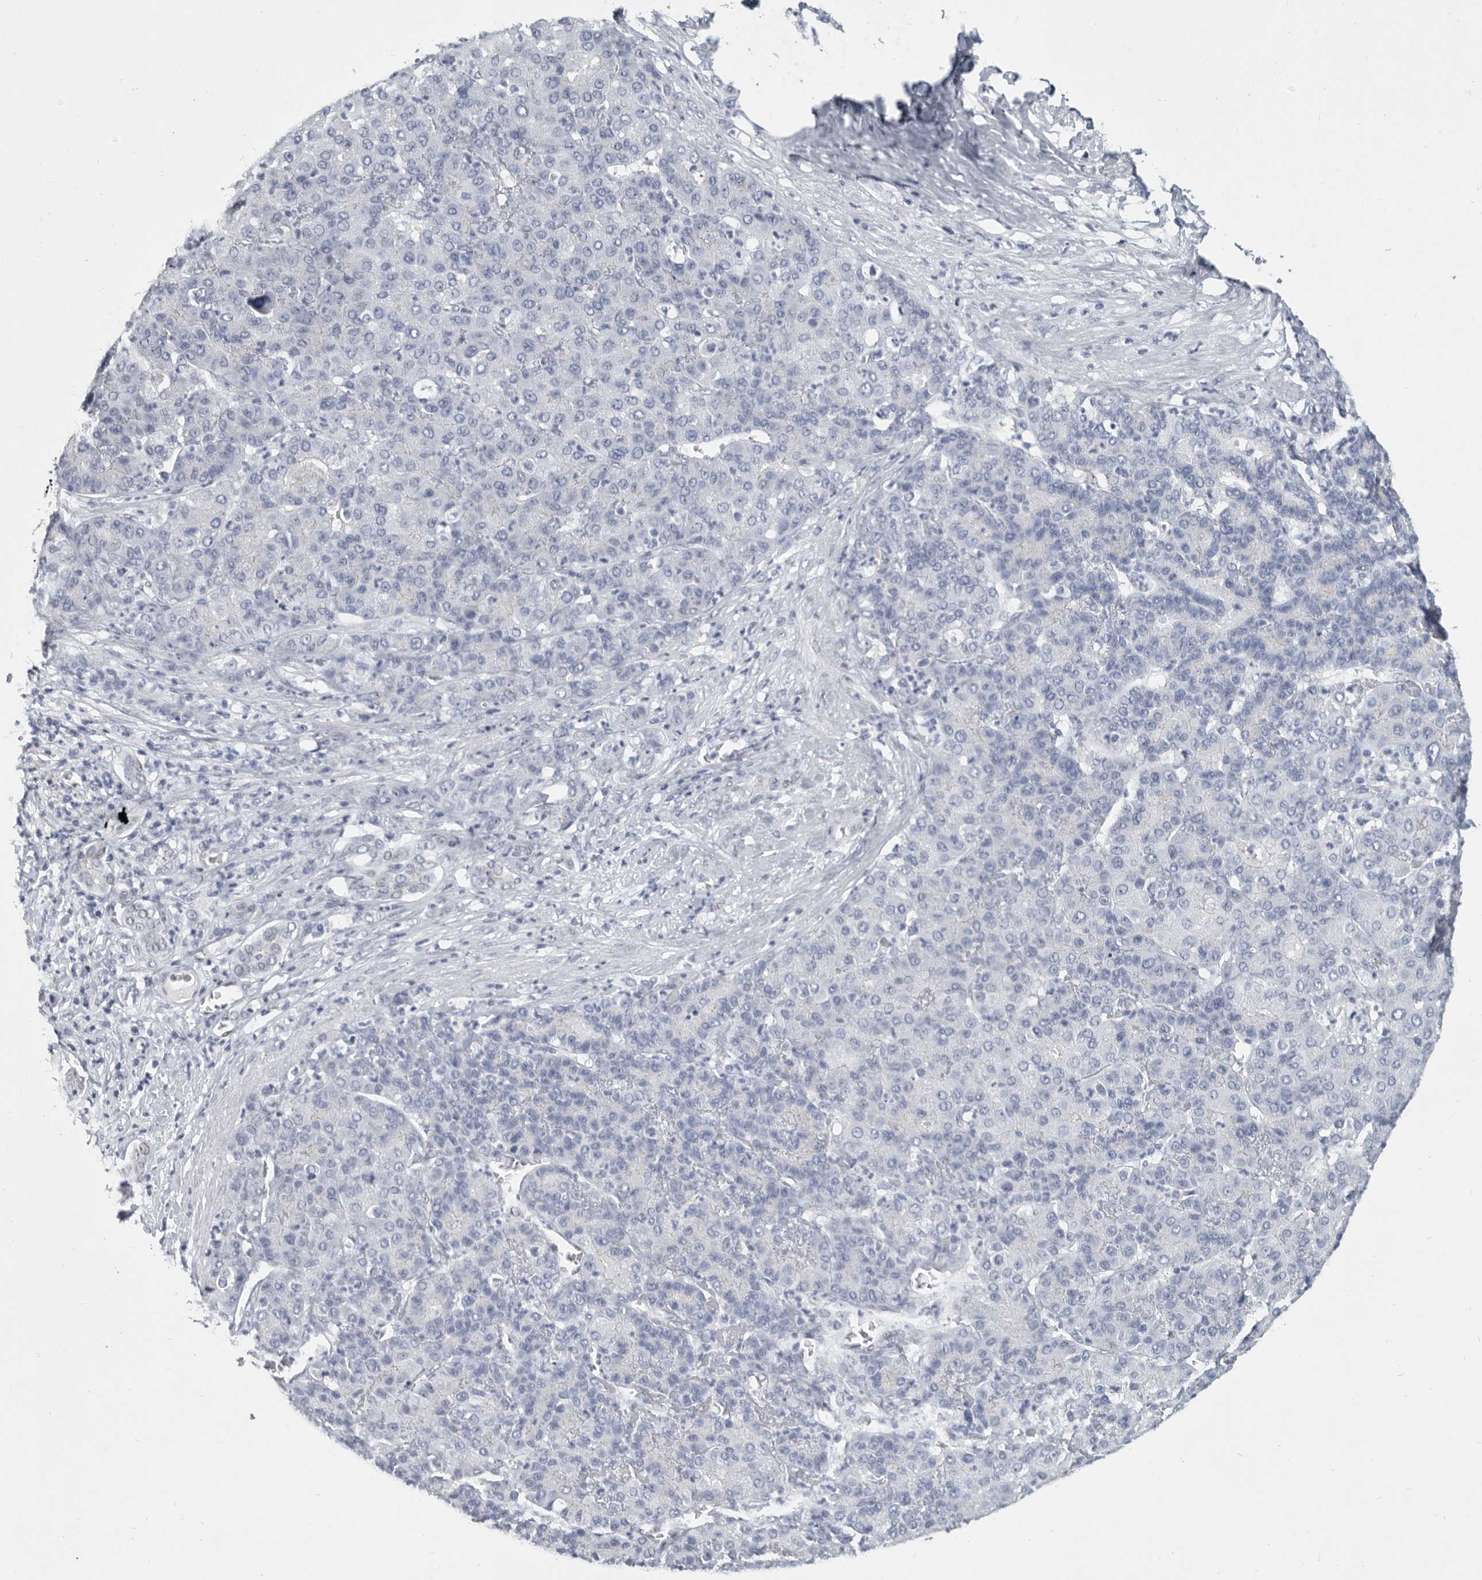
{"staining": {"intensity": "negative", "quantity": "none", "location": "none"}, "tissue": "liver cancer", "cell_type": "Tumor cells", "image_type": "cancer", "snomed": [{"axis": "morphology", "description": "Carcinoma, Hepatocellular, NOS"}, {"axis": "topography", "description": "Liver"}], "caption": "A high-resolution micrograph shows immunohistochemistry staining of liver cancer (hepatocellular carcinoma), which reveals no significant positivity in tumor cells.", "gene": "WRAP73", "patient": {"sex": "male", "age": 65}}